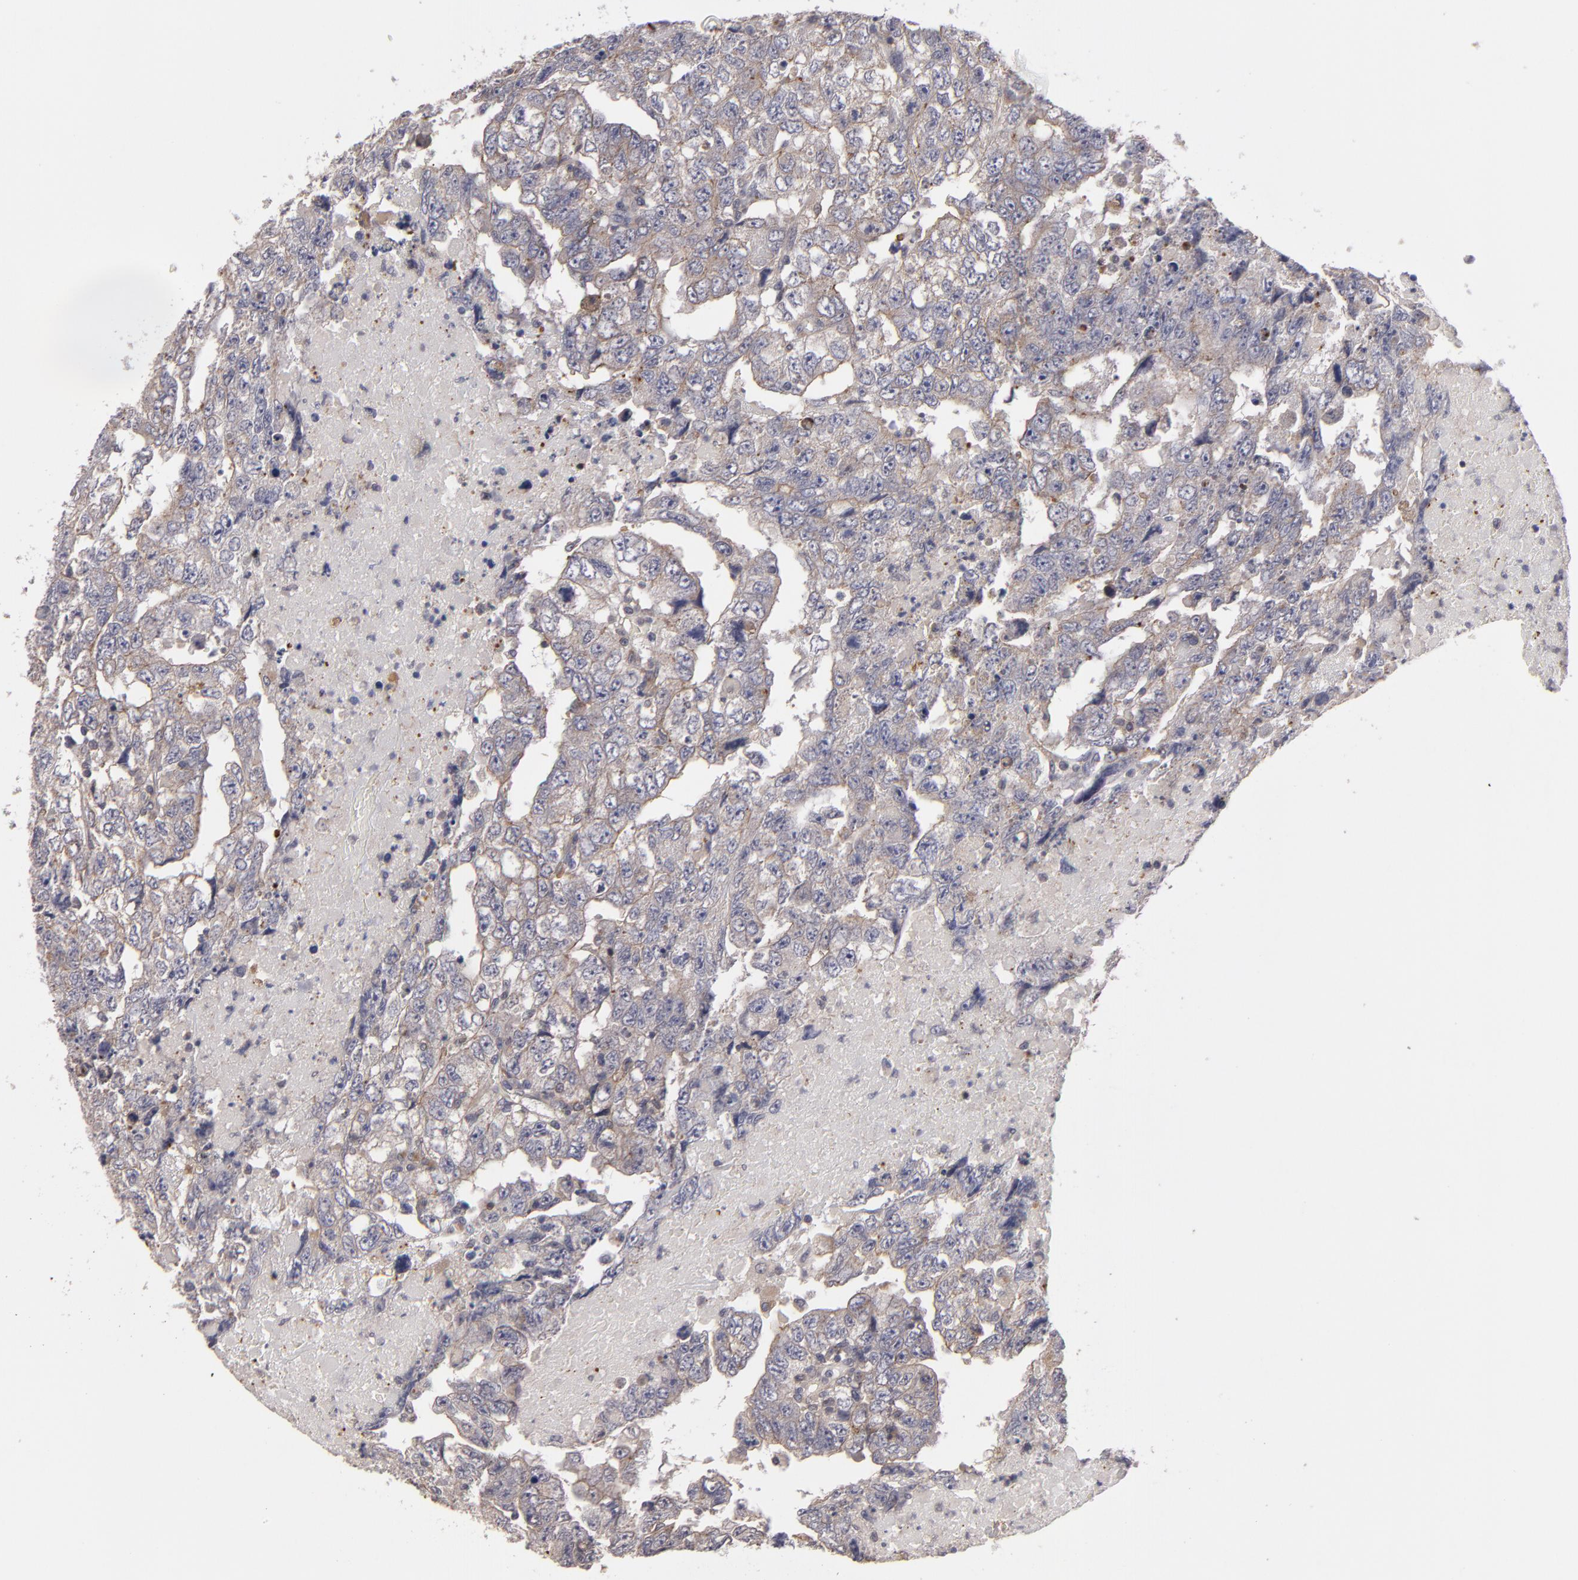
{"staining": {"intensity": "weak", "quantity": ">75%", "location": "cytoplasmic/membranous"}, "tissue": "testis cancer", "cell_type": "Tumor cells", "image_type": "cancer", "snomed": [{"axis": "morphology", "description": "Carcinoma, Embryonal, NOS"}, {"axis": "topography", "description": "Testis"}], "caption": "An immunohistochemistry histopathology image of tumor tissue is shown. Protein staining in brown shows weak cytoplasmic/membranous positivity in testis cancer (embryonal carcinoma) within tumor cells.", "gene": "CTSO", "patient": {"sex": "male", "age": 36}}